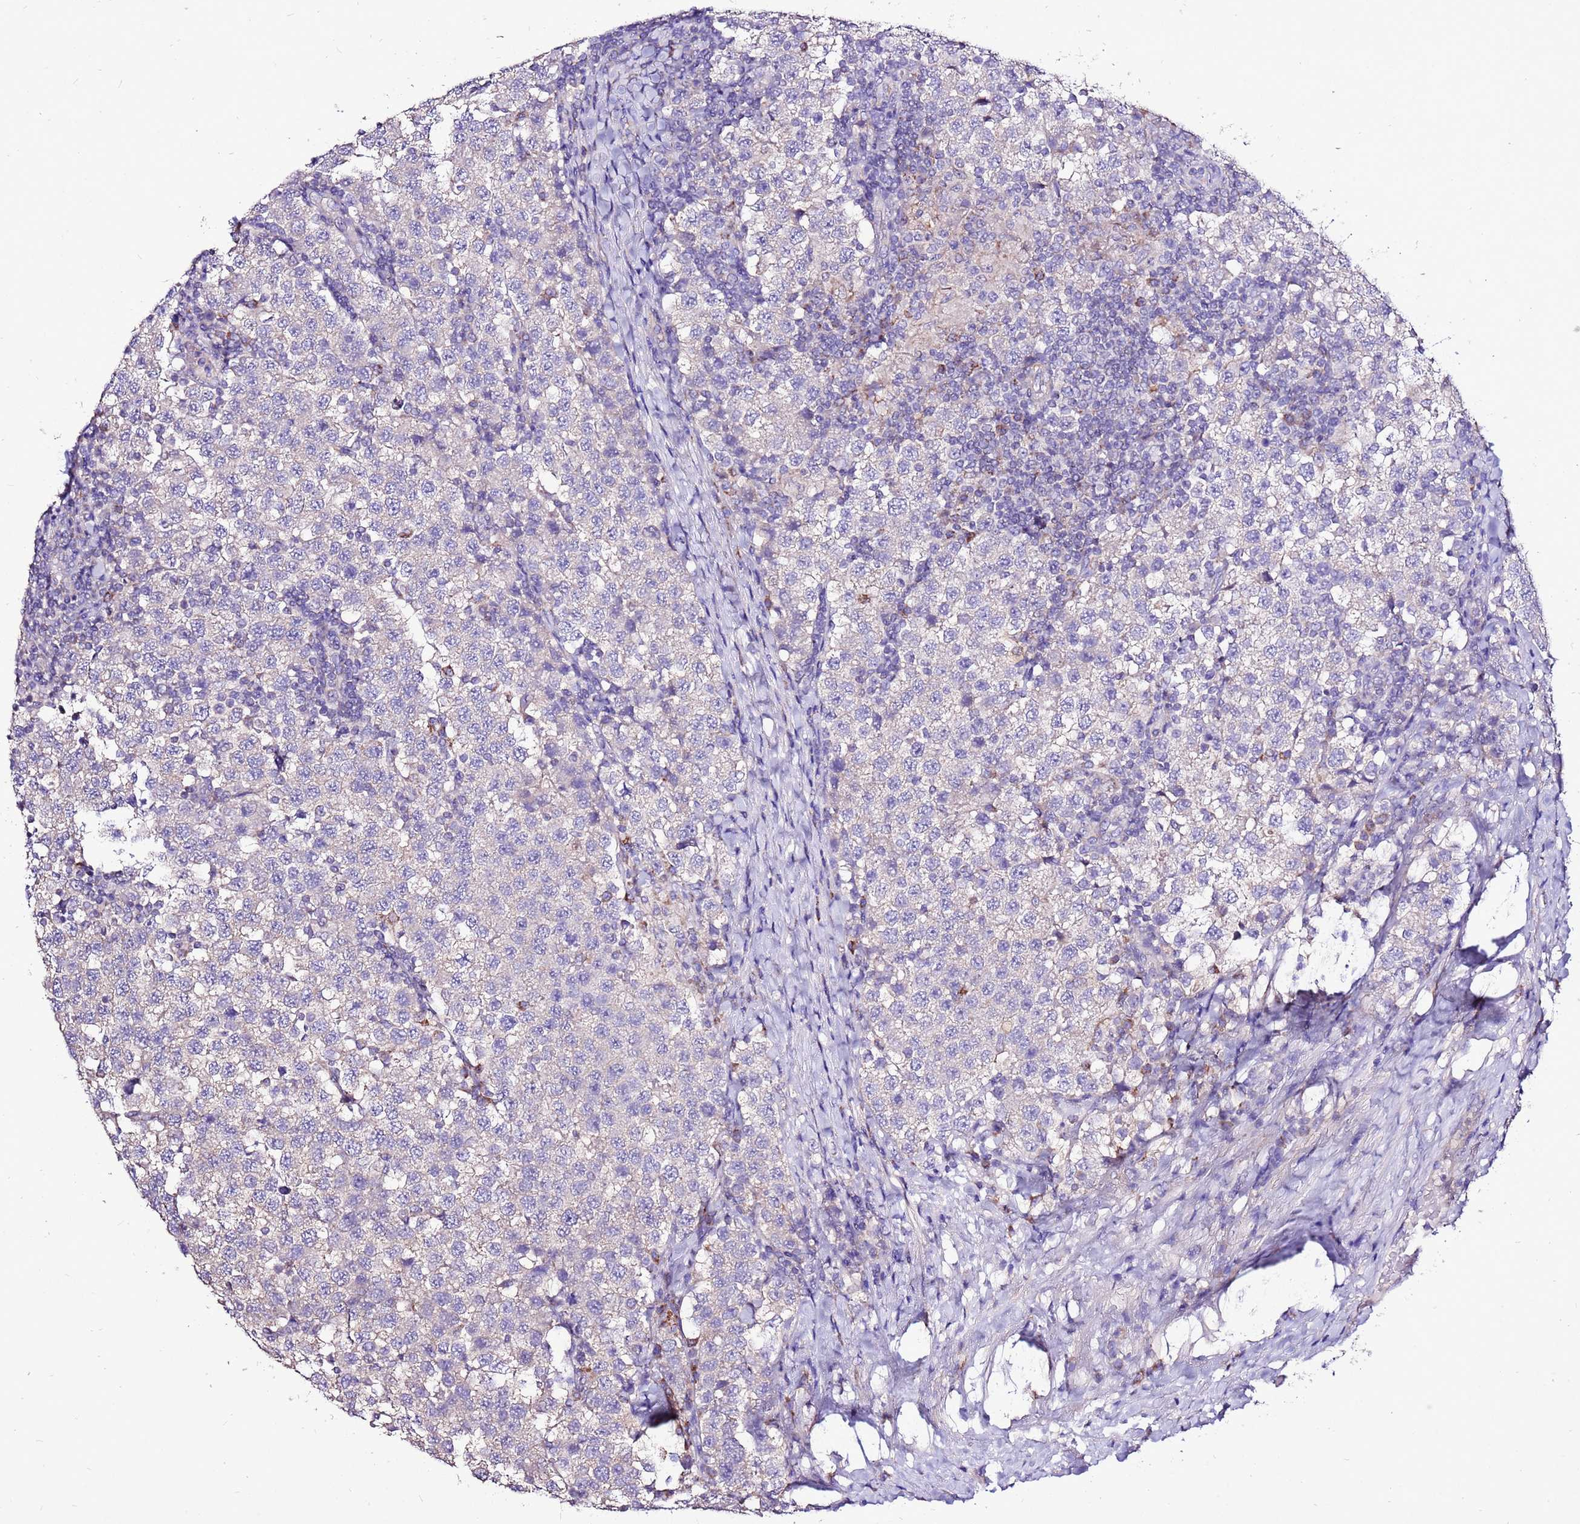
{"staining": {"intensity": "negative", "quantity": "none", "location": "none"}, "tissue": "testis cancer", "cell_type": "Tumor cells", "image_type": "cancer", "snomed": [{"axis": "morphology", "description": "Seminoma, NOS"}, {"axis": "topography", "description": "Testis"}], "caption": "This is an immunohistochemistry (IHC) image of human testis cancer (seminoma). There is no expression in tumor cells.", "gene": "TMEM106C", "patient": {"sex": "male", "age": 34}}